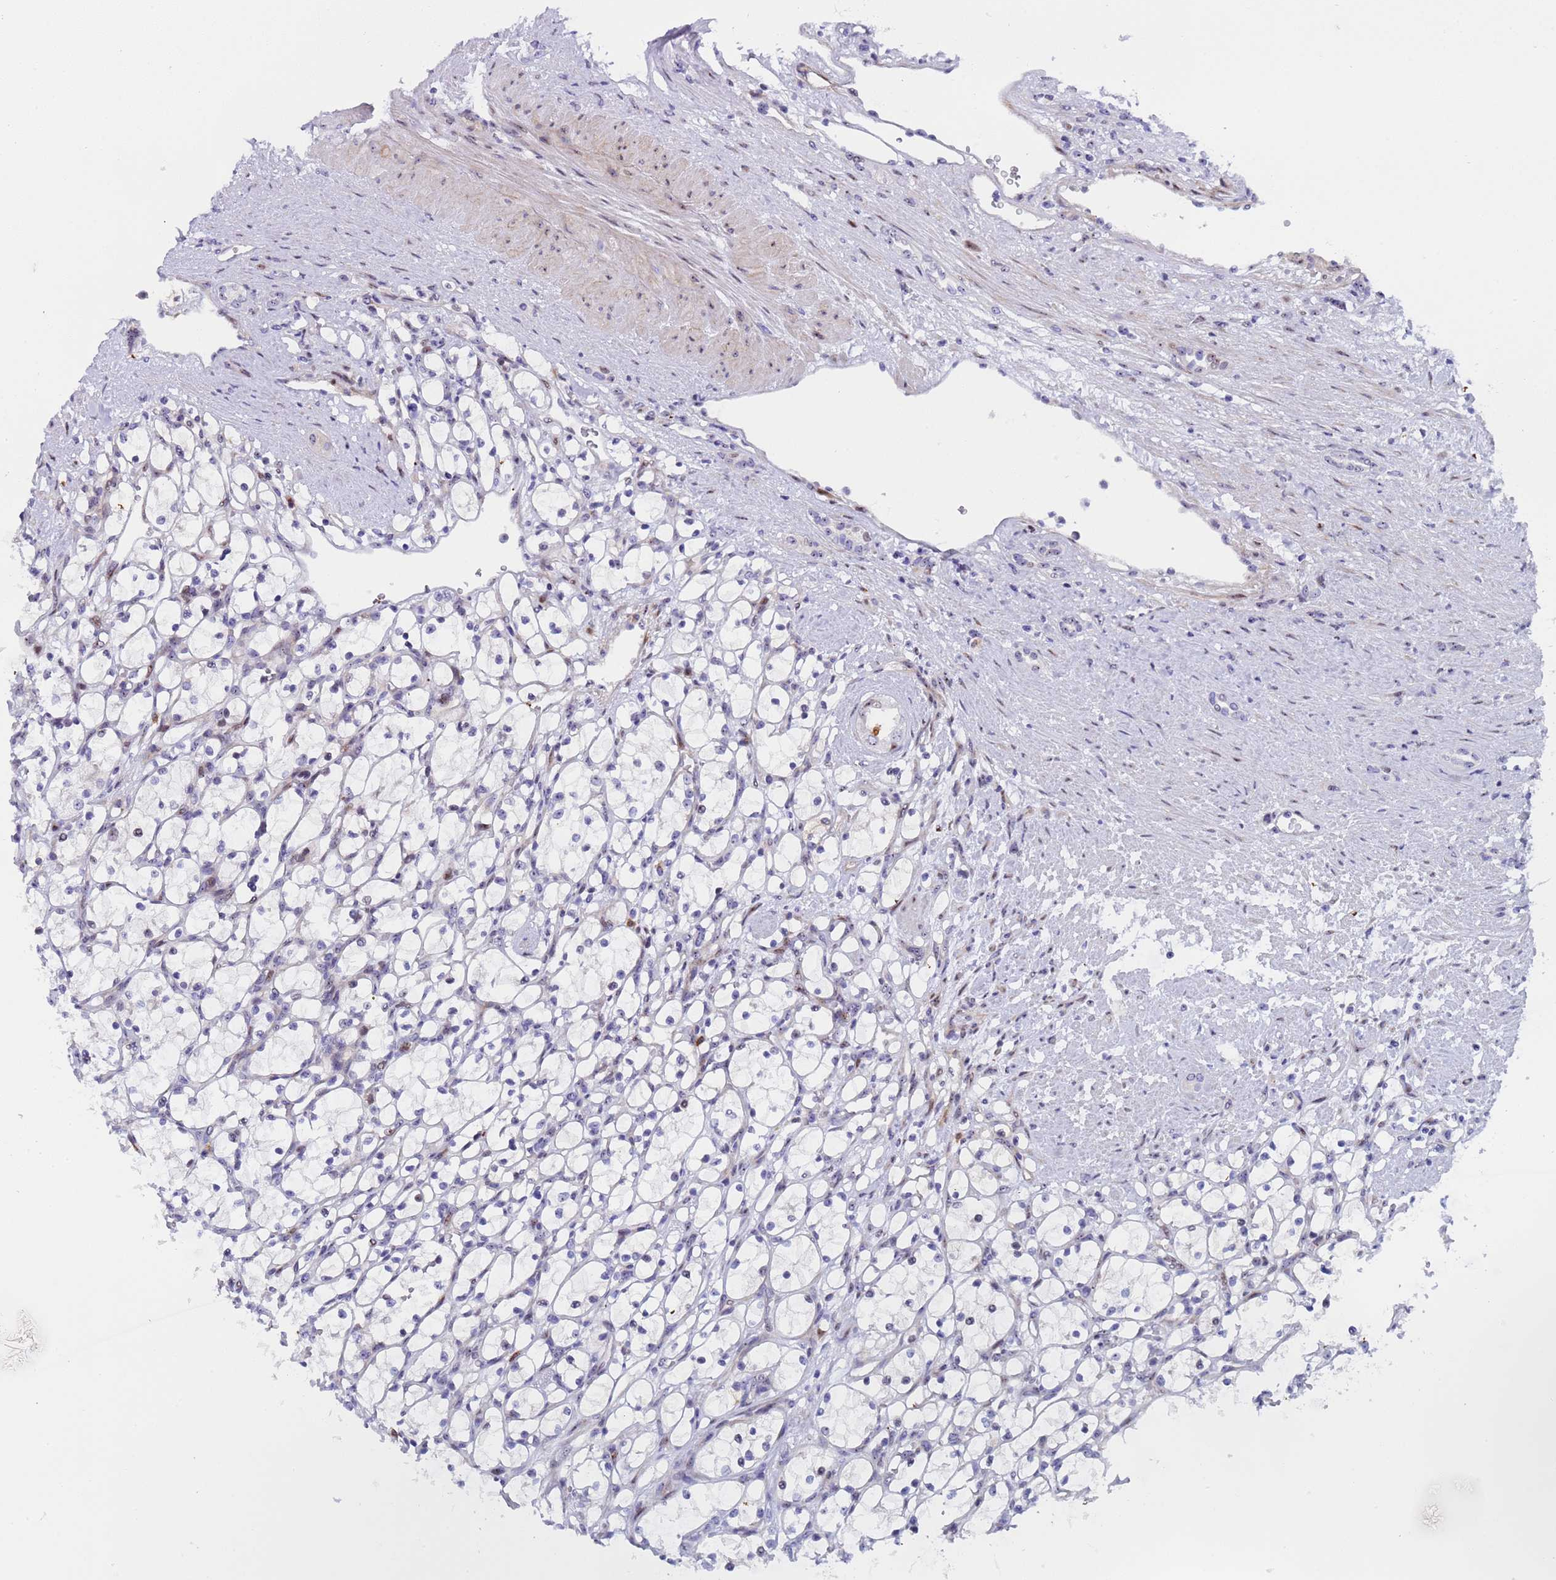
{"staining": {"intensity": "negative", "quantity": "none", "location": "none"}, "tissue": "renal cancer", "cell_type": "Tumor cells", "image_type": "cancer", "snomed": [{"axis": "morphology", "description": "Adenocarcinoma, NOS"}, {"axis": "topography", "description": "Kidney"}], "caption": "Tumor cells show no significant staining in renal cancer. (Stains: DAB immunohistochemistry (IHC) with hematoxylin counter stain, Microscopy: brightfield microscopy at high magnification).", "gene": "POP5", "patient": {"sex": "female", "age": 69}}